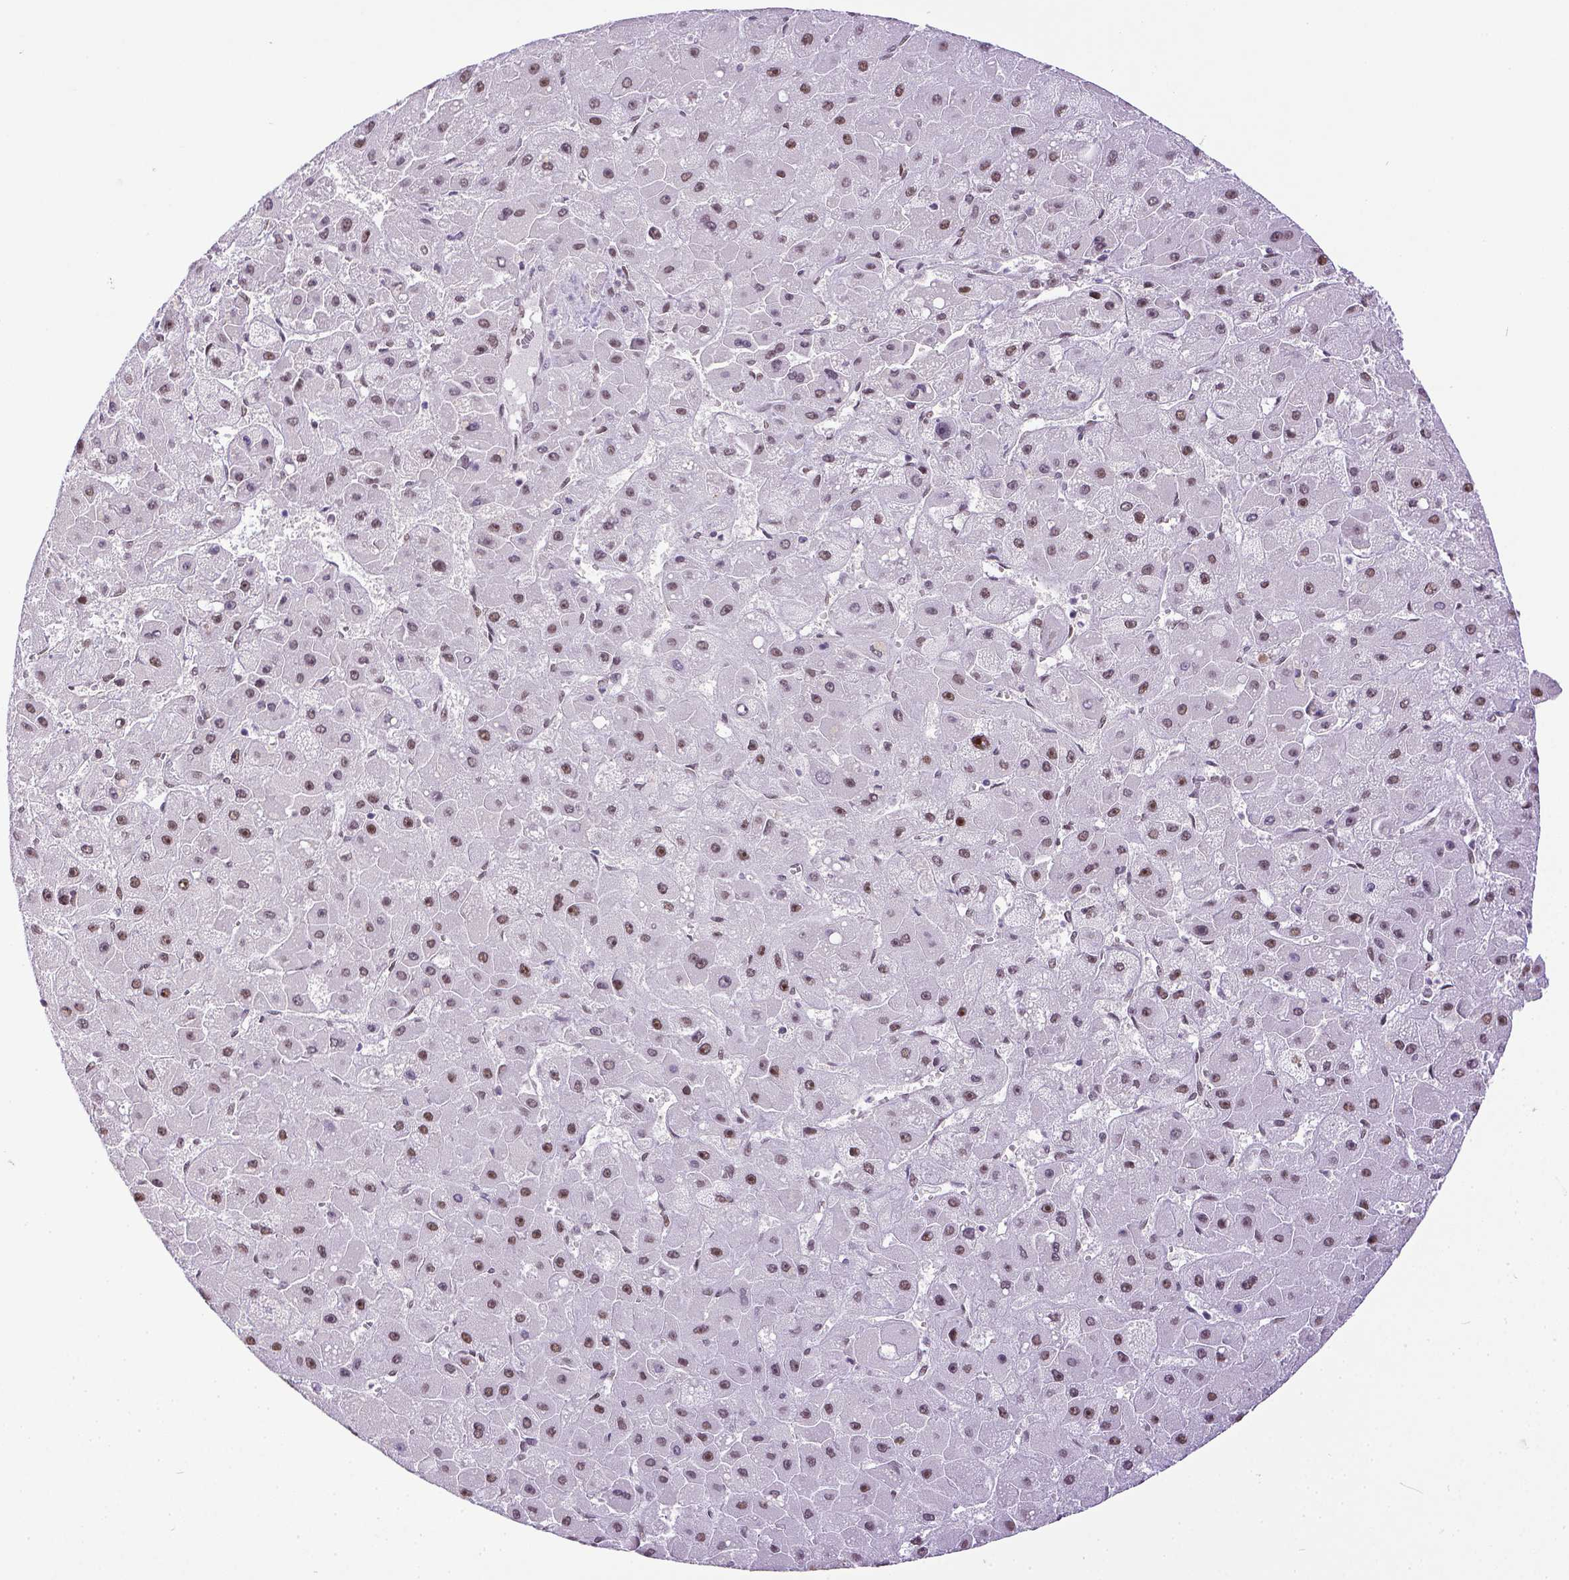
{"staining": {"intensity": "moderate", "quantity": ">75%", "location": "nuclear"}, "tissue": "liver cancer", "cell_type": "Tumor cells", "image_type": "cancer", "snomed": [{"axis": "morphology", "description": "Carcinoma, Hepatocellular, NOS"}, {"axis": "topography", "description": "Liver"}], "caption": "Liver hepatocellular carcinoma stained with immunohistochemistry (IHC) shows moderate nuclear expression in approximately >75% of tumor cells.", "gene": "ERCC1", "patient": {"sex": "female", "age": 25}}